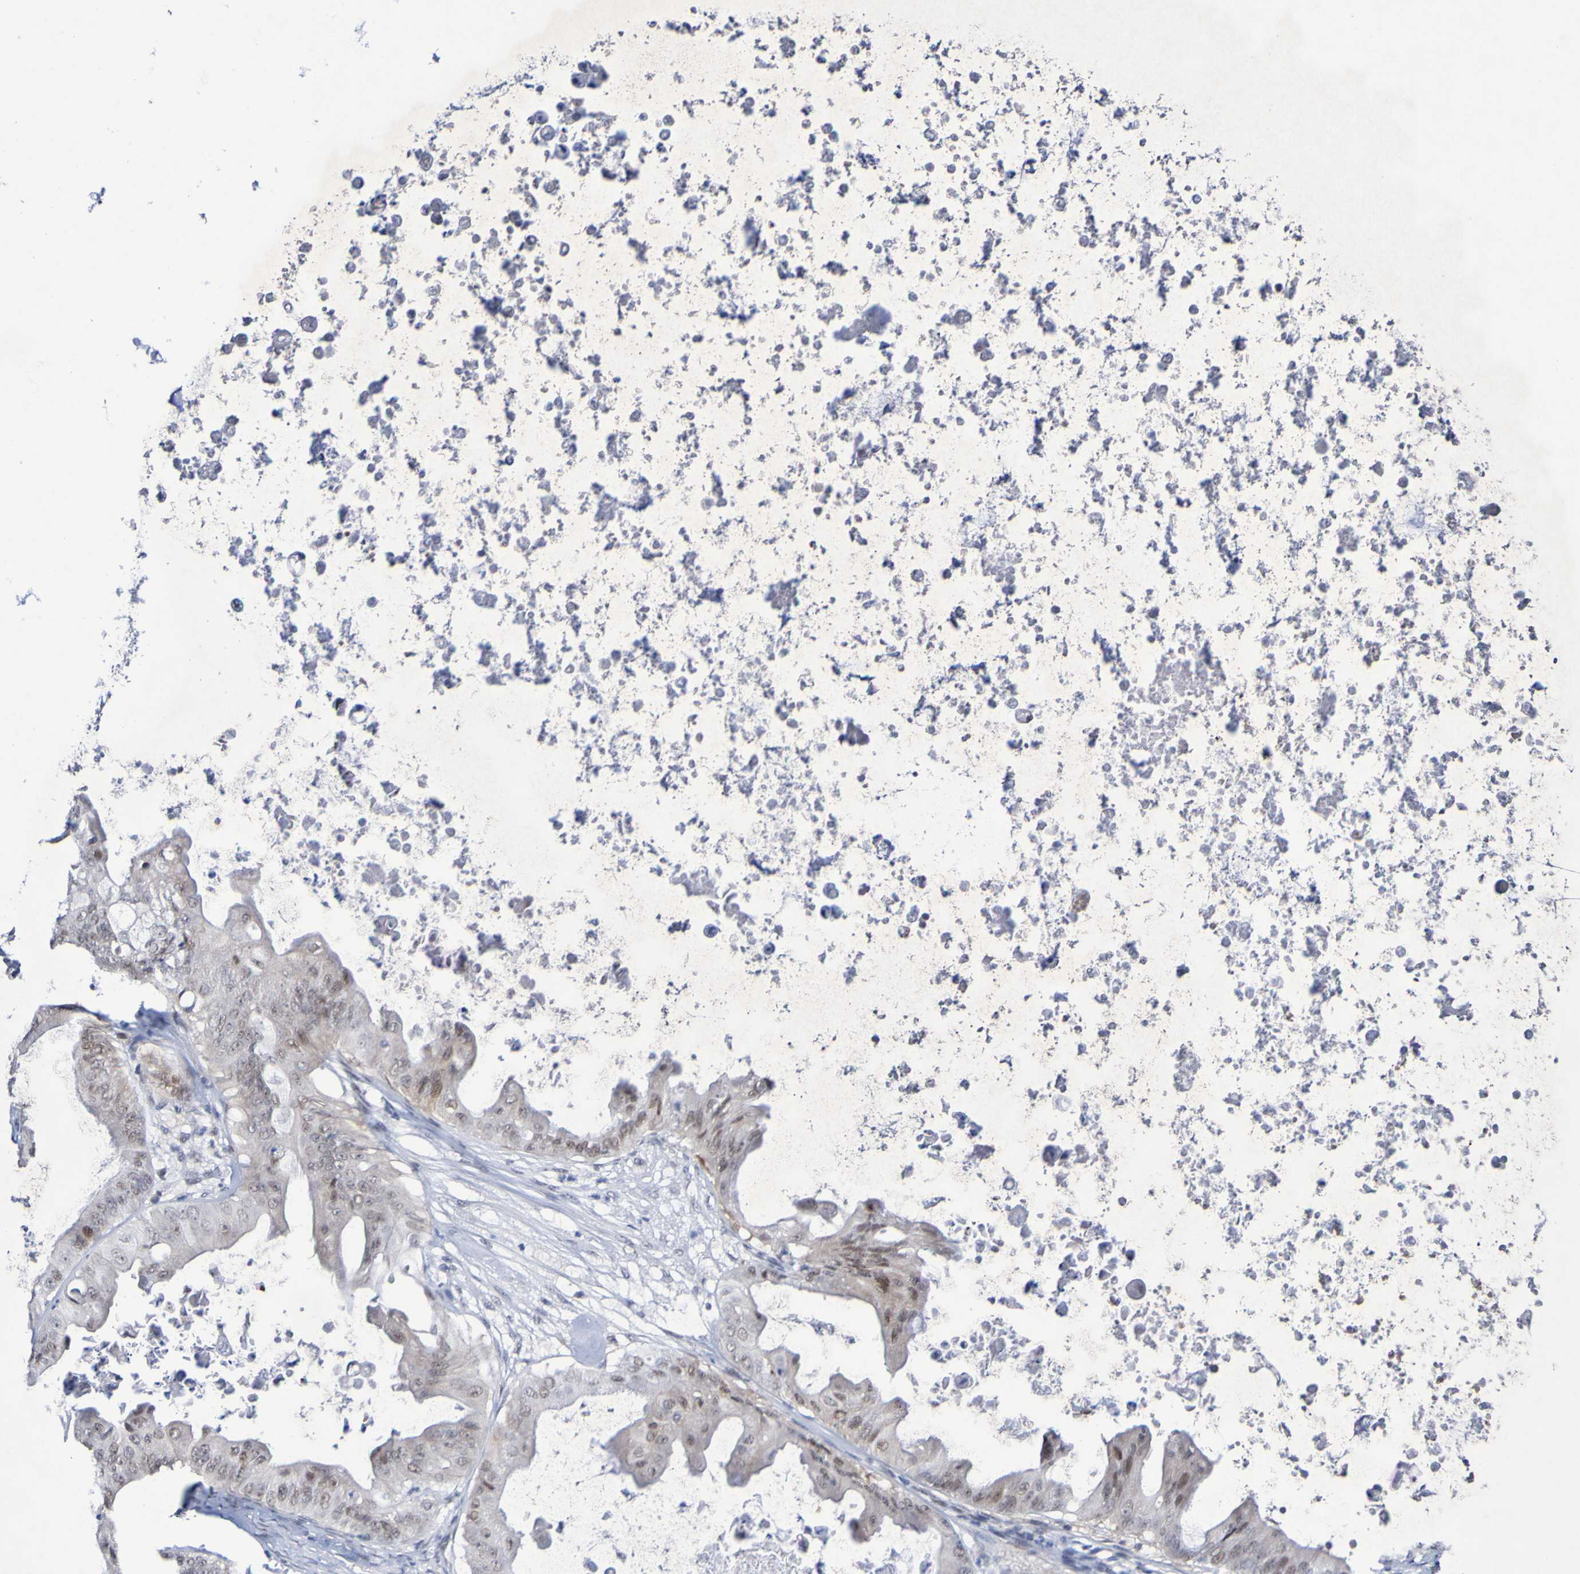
{"staining": {"intensity": "moderate", "quantity": "<25%", "location": "nuclear"}, "tissue": "ovarian cancer", "cell_type": "Tumor cells", "image_type": "cancer", "snomed": [{"axis": "morphology", "description": "Cystadenocarcinoma, mucinous, NOS"}, {"axis": "topography", "description": "Ovary"}], "caption": "DAB (3,3'-diaminobenzidine) immunohistochemical staining of ovarian cancer (mucinous cystadenocarcinoma) reveals moderate nuclear protein expression in about <25% of tumor cells.", "gene": "PCGF1", "patient": {"sex": "female", "age": 37}}